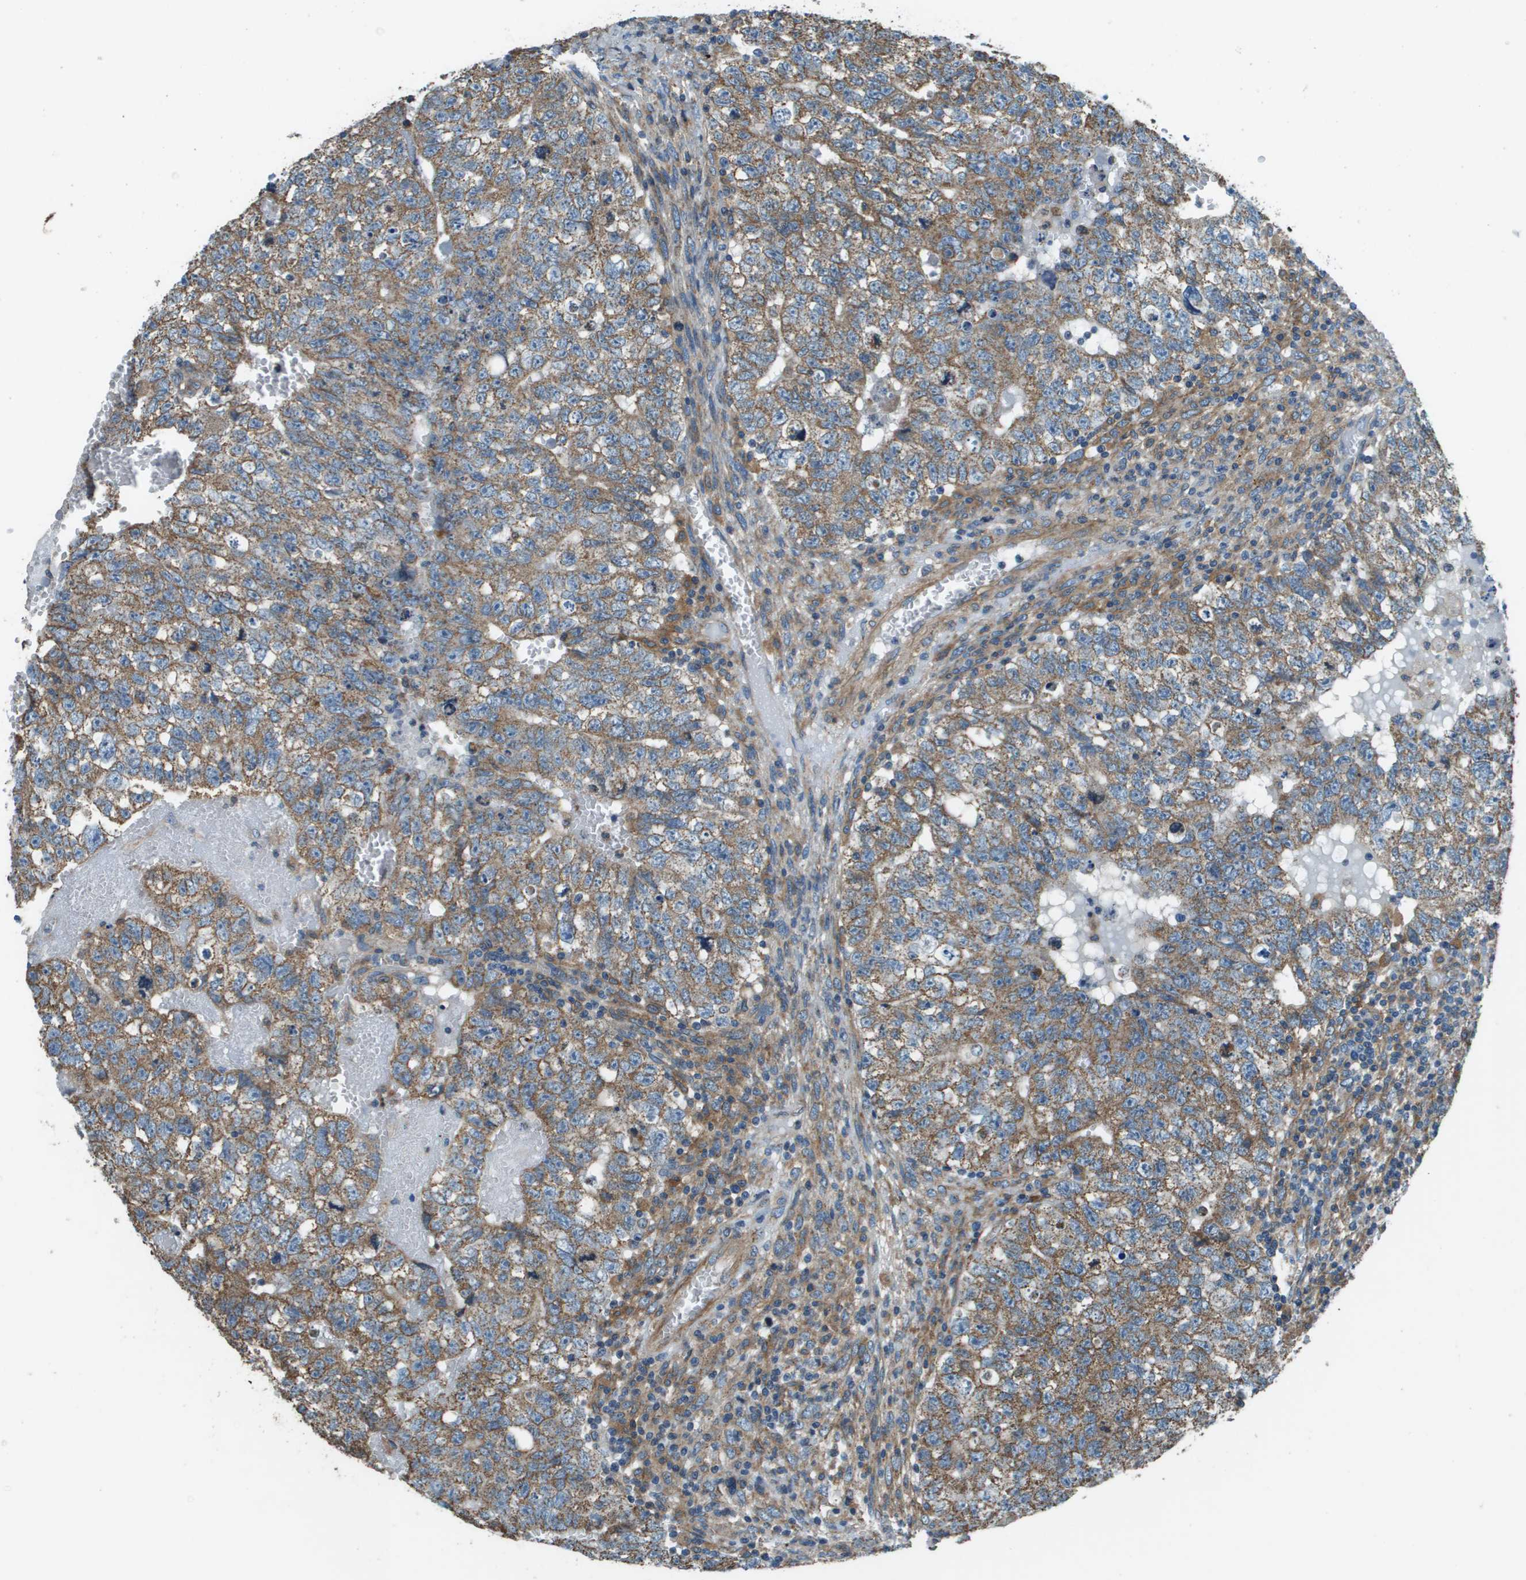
{"staining": {"intensity": "weak", "quantity": ">75%", "location": "cytoplasmic/membranous"}, "tissue": "testis cancer", "cell_type": "Tumor cells", "image_type": "cancer", "snomed": [{"axis": "morphology", "description": "Seminoma, NOS"}, {"axis": "morphology", "description": "Carcinoma, Embryonal, NOS"}, {"axis": "topography", "description": "Testis"}], "caption": "Immunohistochemistry (IHC) image of neoplastic tissue: human embryonal carcinoma (testis) stained using immunohistochemistry (IHC) shows low levels of weak protein expression localized specifically in the cytoplasmic/membranous of tumor cells, appearing as a cytoplasmic/membranous brown color.", "gene": "TMEM51", "patient": {"sex": "male", "age": 38}}